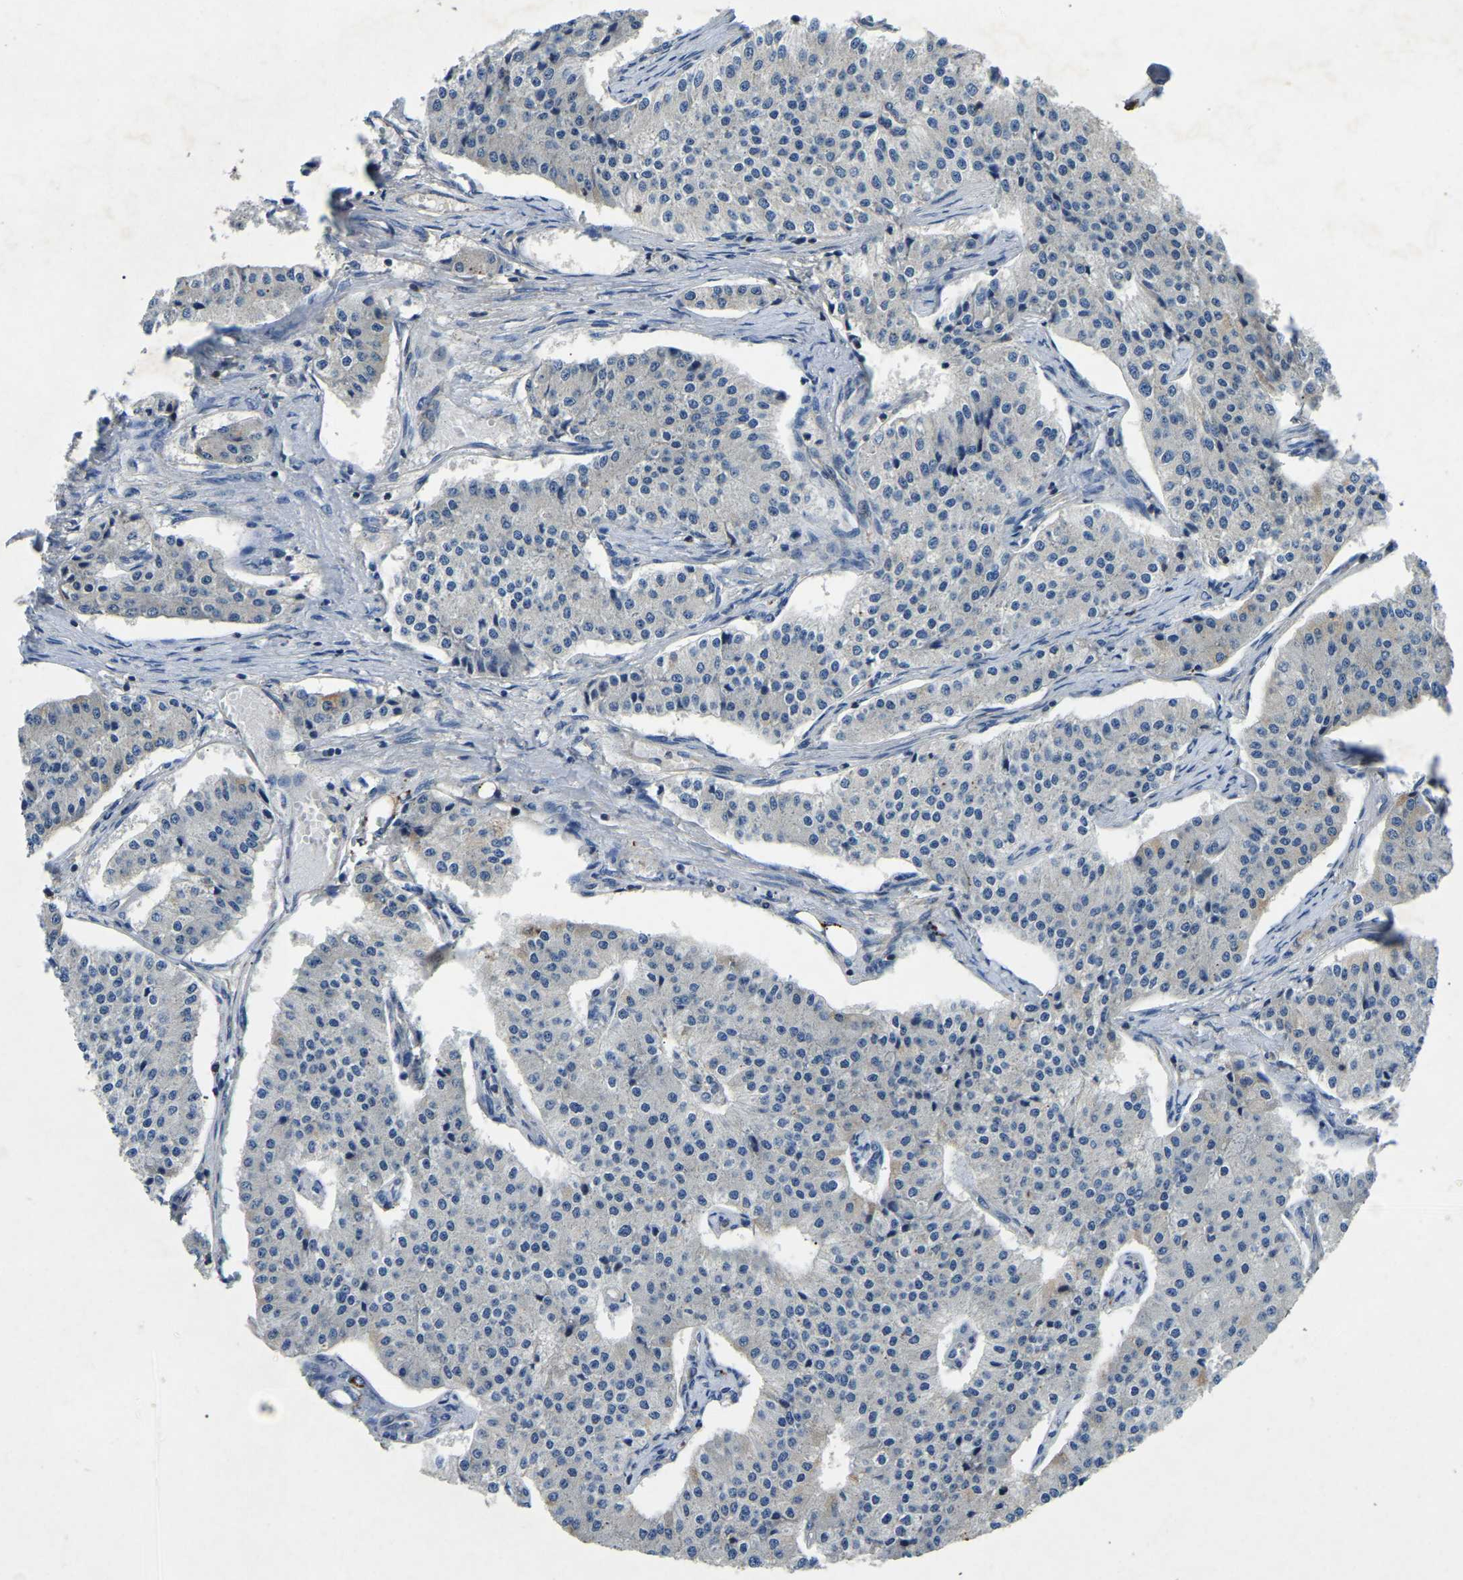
{"staining": {"intensity": "negative", "quantity": "none", "location": "none"}, "tissue": "carcinoid", "cell_type": "Tumor cells", "image_type": "cancer", "snomed": [{"axis": "morphology", "description": "Carcinoid, malignant, NOS"}, {"axis": "topography", "description": "Colon"}], "caption": "The histopathology image displays no staining of tumor cells in carcinoid (malignant).", "gene": "SMPD2", "patient": {"sex": "female", "age": 52}}